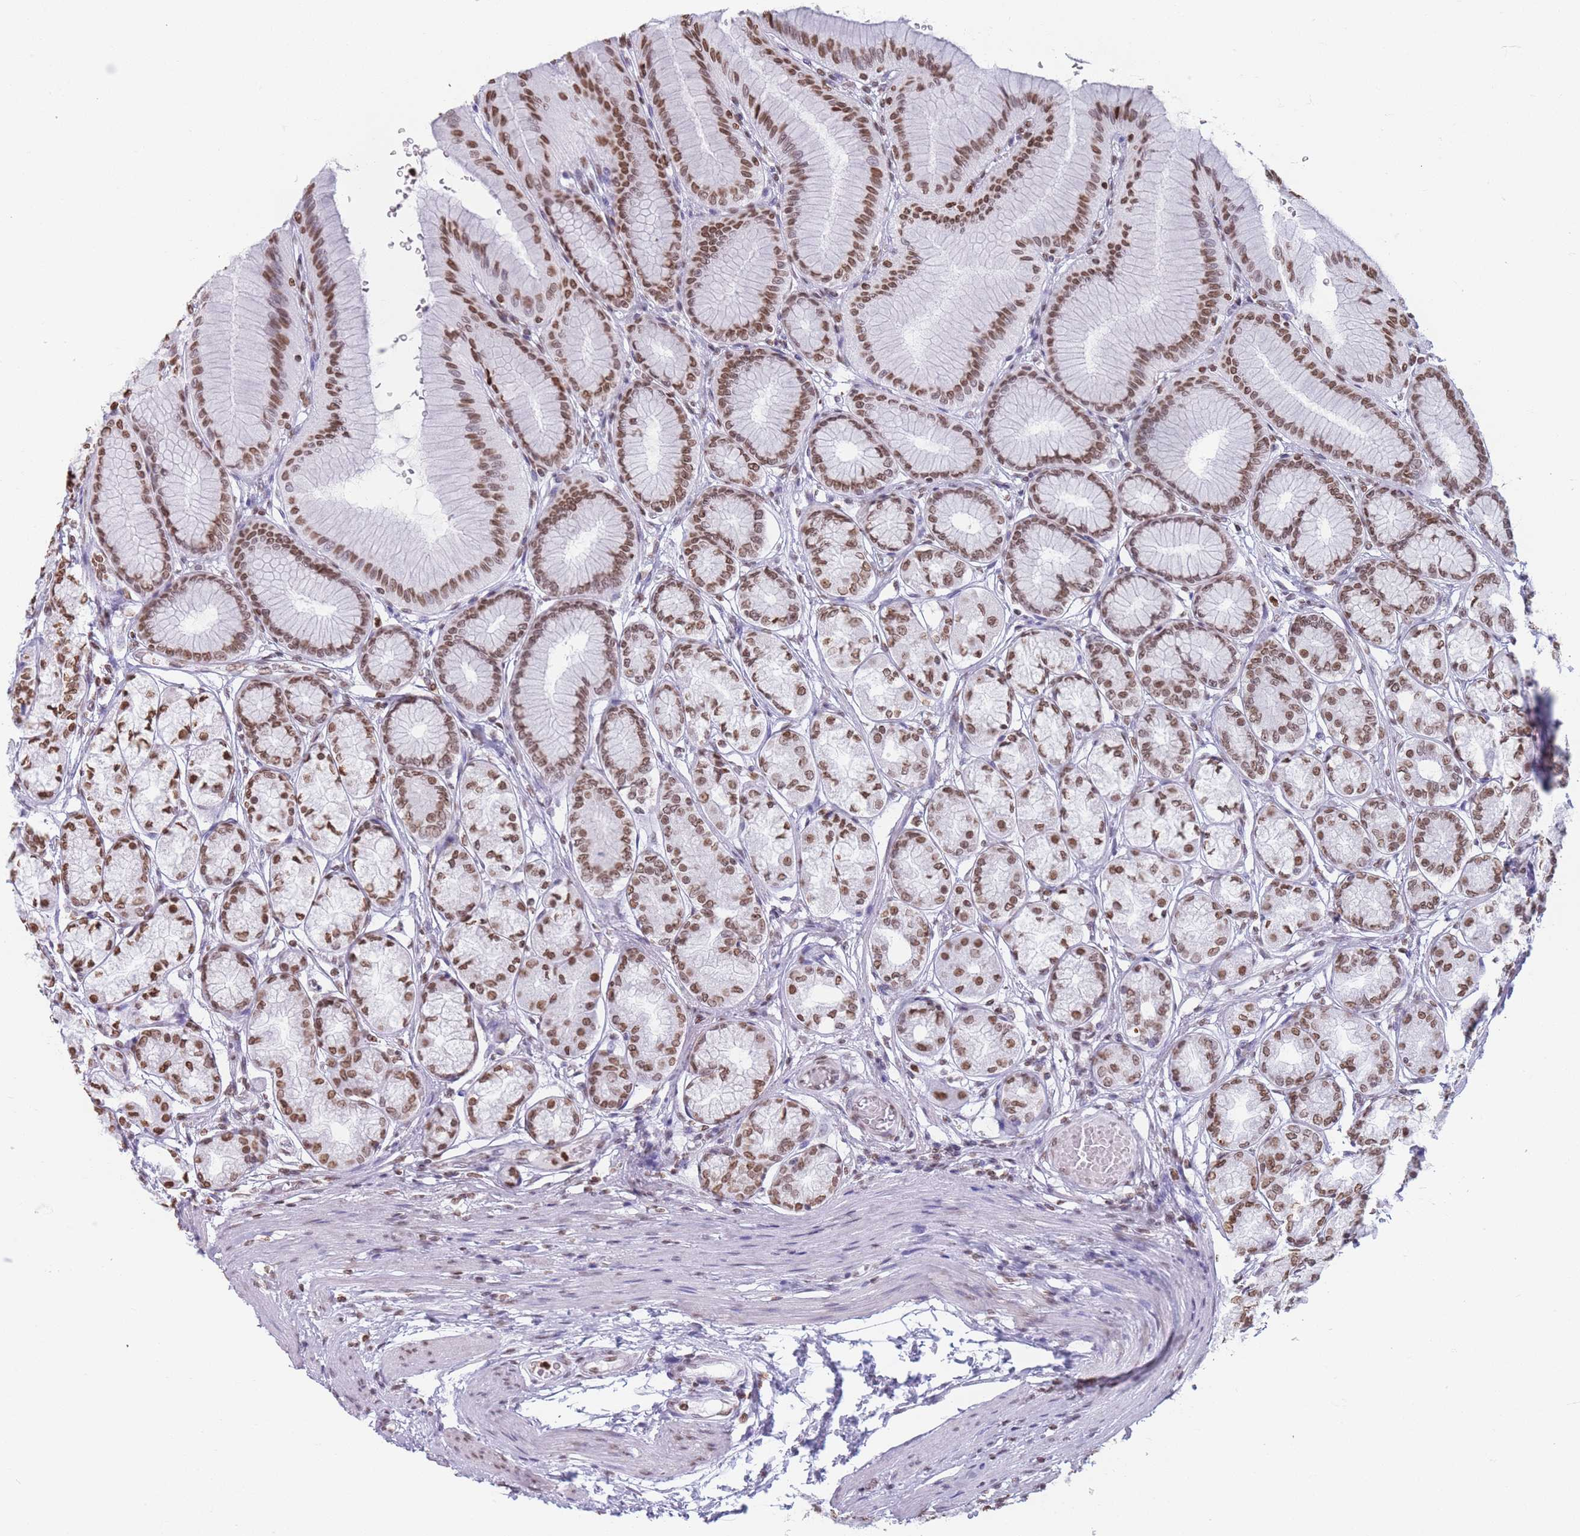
{"staining": {"intensity": "moderate", "quantity": ">75%", "location": "nuclear"}, "tissue": "stomach", "cell_type": "Glandular cells", "image_type": "normal", "snomed": [{"axis": "morphology", "description": "Normal tissue, NOS"}, {"axis": "morphology", "description": "Adenocarcinoma, NOS"}, {"axis": "morphology", "description": "Adenocarcinoma, High grade"}, {"axis": "topography", "description": "Stomach, upper"}, {"axis": "topography", "description": "Stomach"}], "caption": "Protein analysis of unremarkable stomach exhibits moderate nuclear staining in about >75% of glandular cells. (DAB = brown stain, brightfield microscopy at high magnification).", "gene": "RYK", "patient": {"sex": "female", "age": 65}}